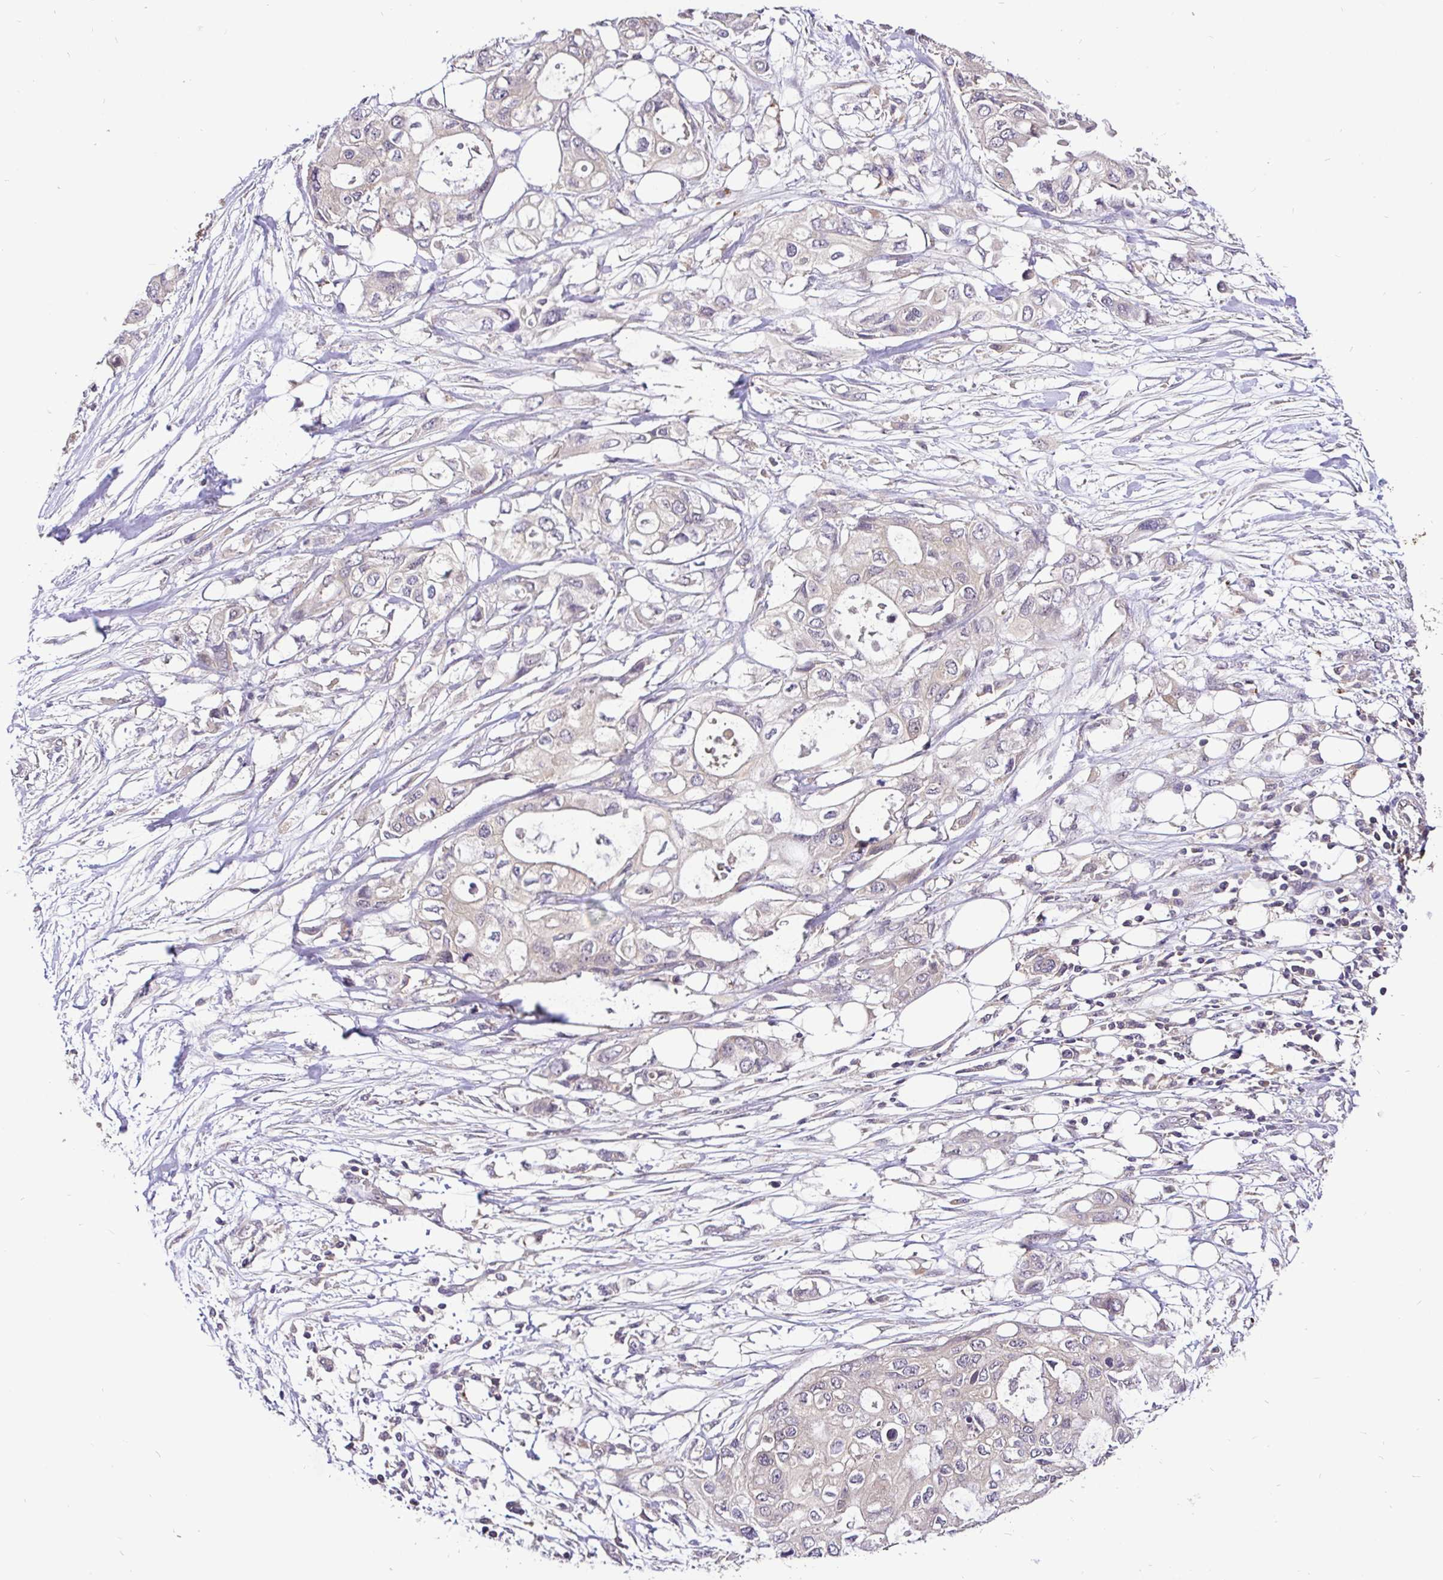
{"staining": {"intensity": "weak", "quantity": "25%-75%", "location": "cytoplasmic/membranous"}, "tissue": "pancreatic cancer", "cell_type": "Tumor cells", "image_type": "cancer", "snomed": [{"axis": "morphology", "description": "Adenocarcinoma, NOS"}, {"axis": "topography", "description": "Pancreas"}], "caption": "Human pancreatic cancer stained for a protein (brown) reveals weak cytoplasmic/membranous positive positivity in about 25%-75% of tumor cells.", "gene": "UBE2M", "patient": {"sex": "female", "age": 63}}